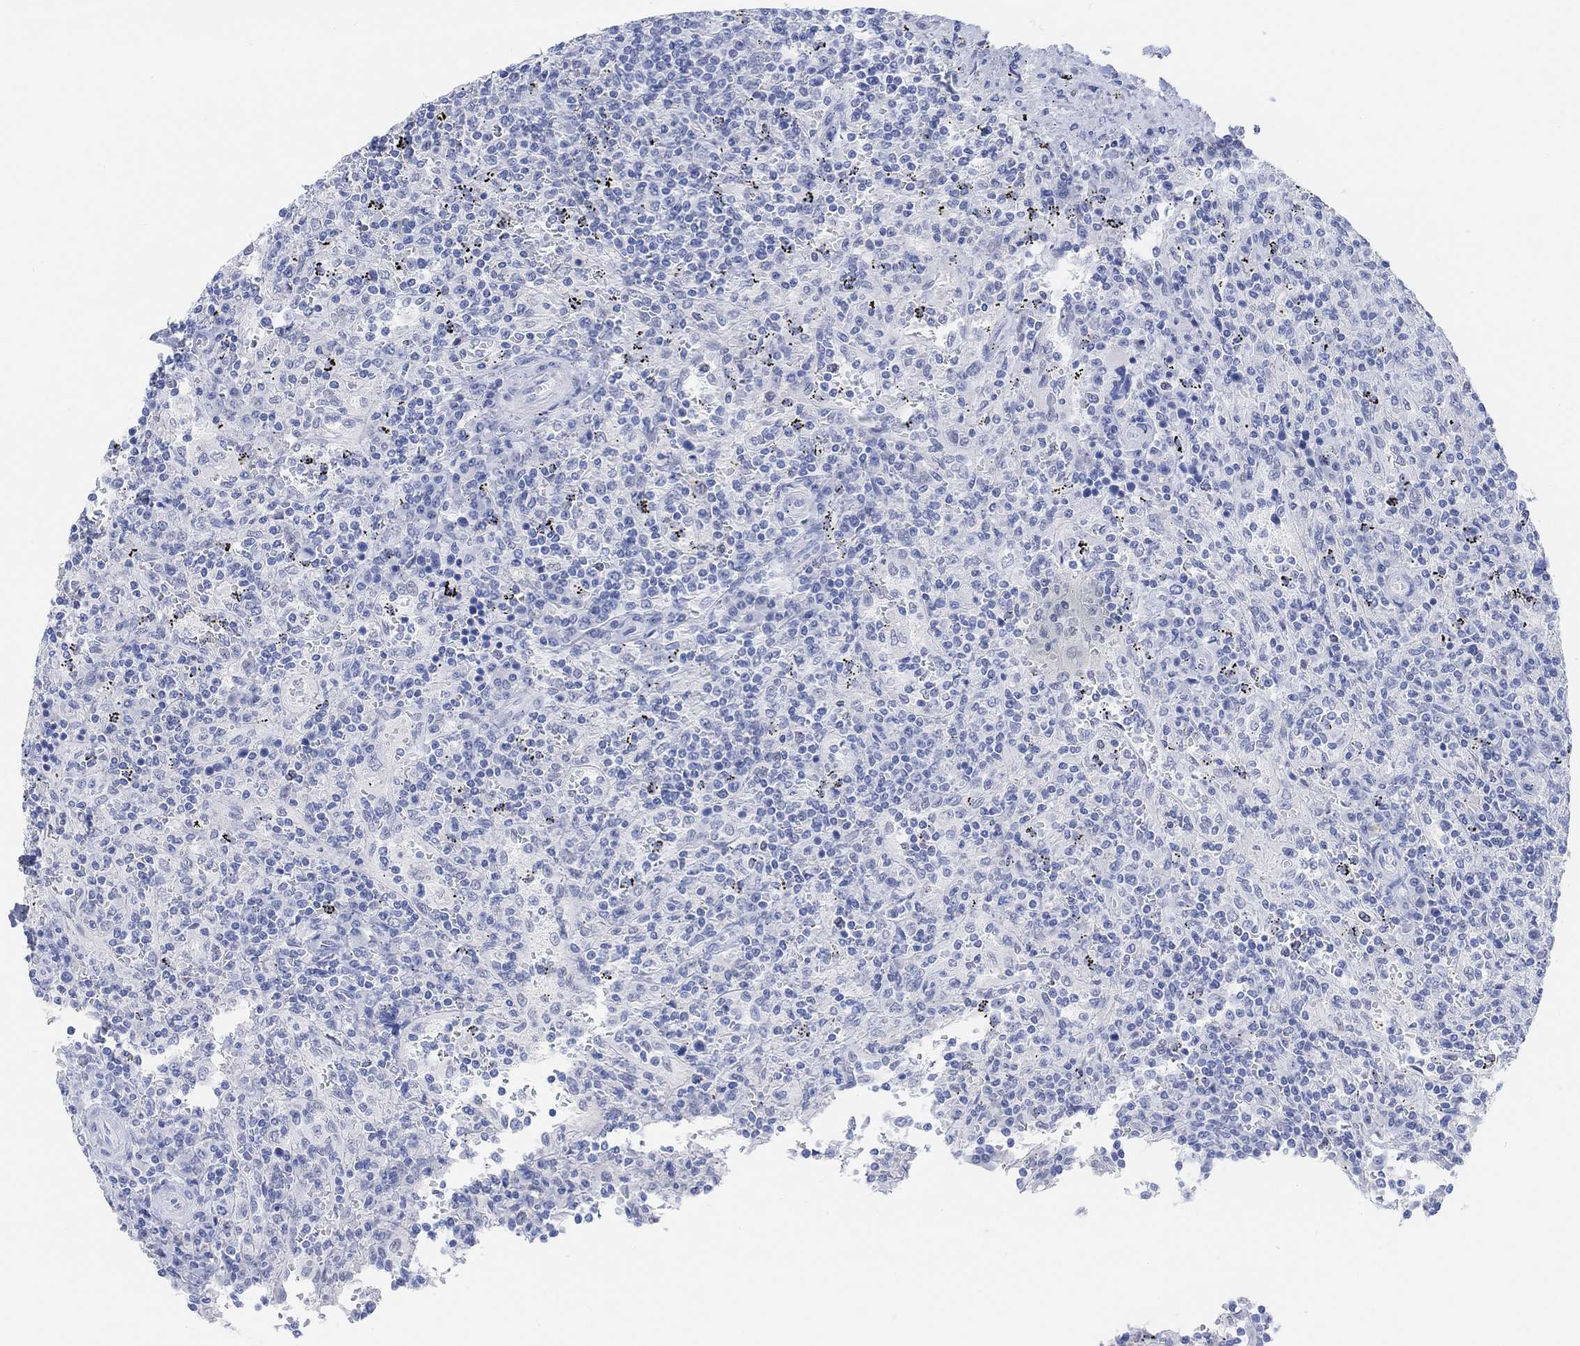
{"staining": {"intensity": "negative", "quantity": "none", "location": "none"}, "tissue": "lymphoma", "cell_type": "Tumor cells", "image_type": "cancer", "snomed": [{"axis": "morphology", "description": "Malignant lymphoma, non-Hodgkin's type, Low grade"}, {"axis": "topography", "description": "Spleen"}], "caption": "Immunohistochemistry (IHC) histopathology image of human lymphoma stained for a protein (brown), which demonstrates no staining in tumor cells.", "gene": "ENO4", "patient": {"sex": "male", "age": 62}}